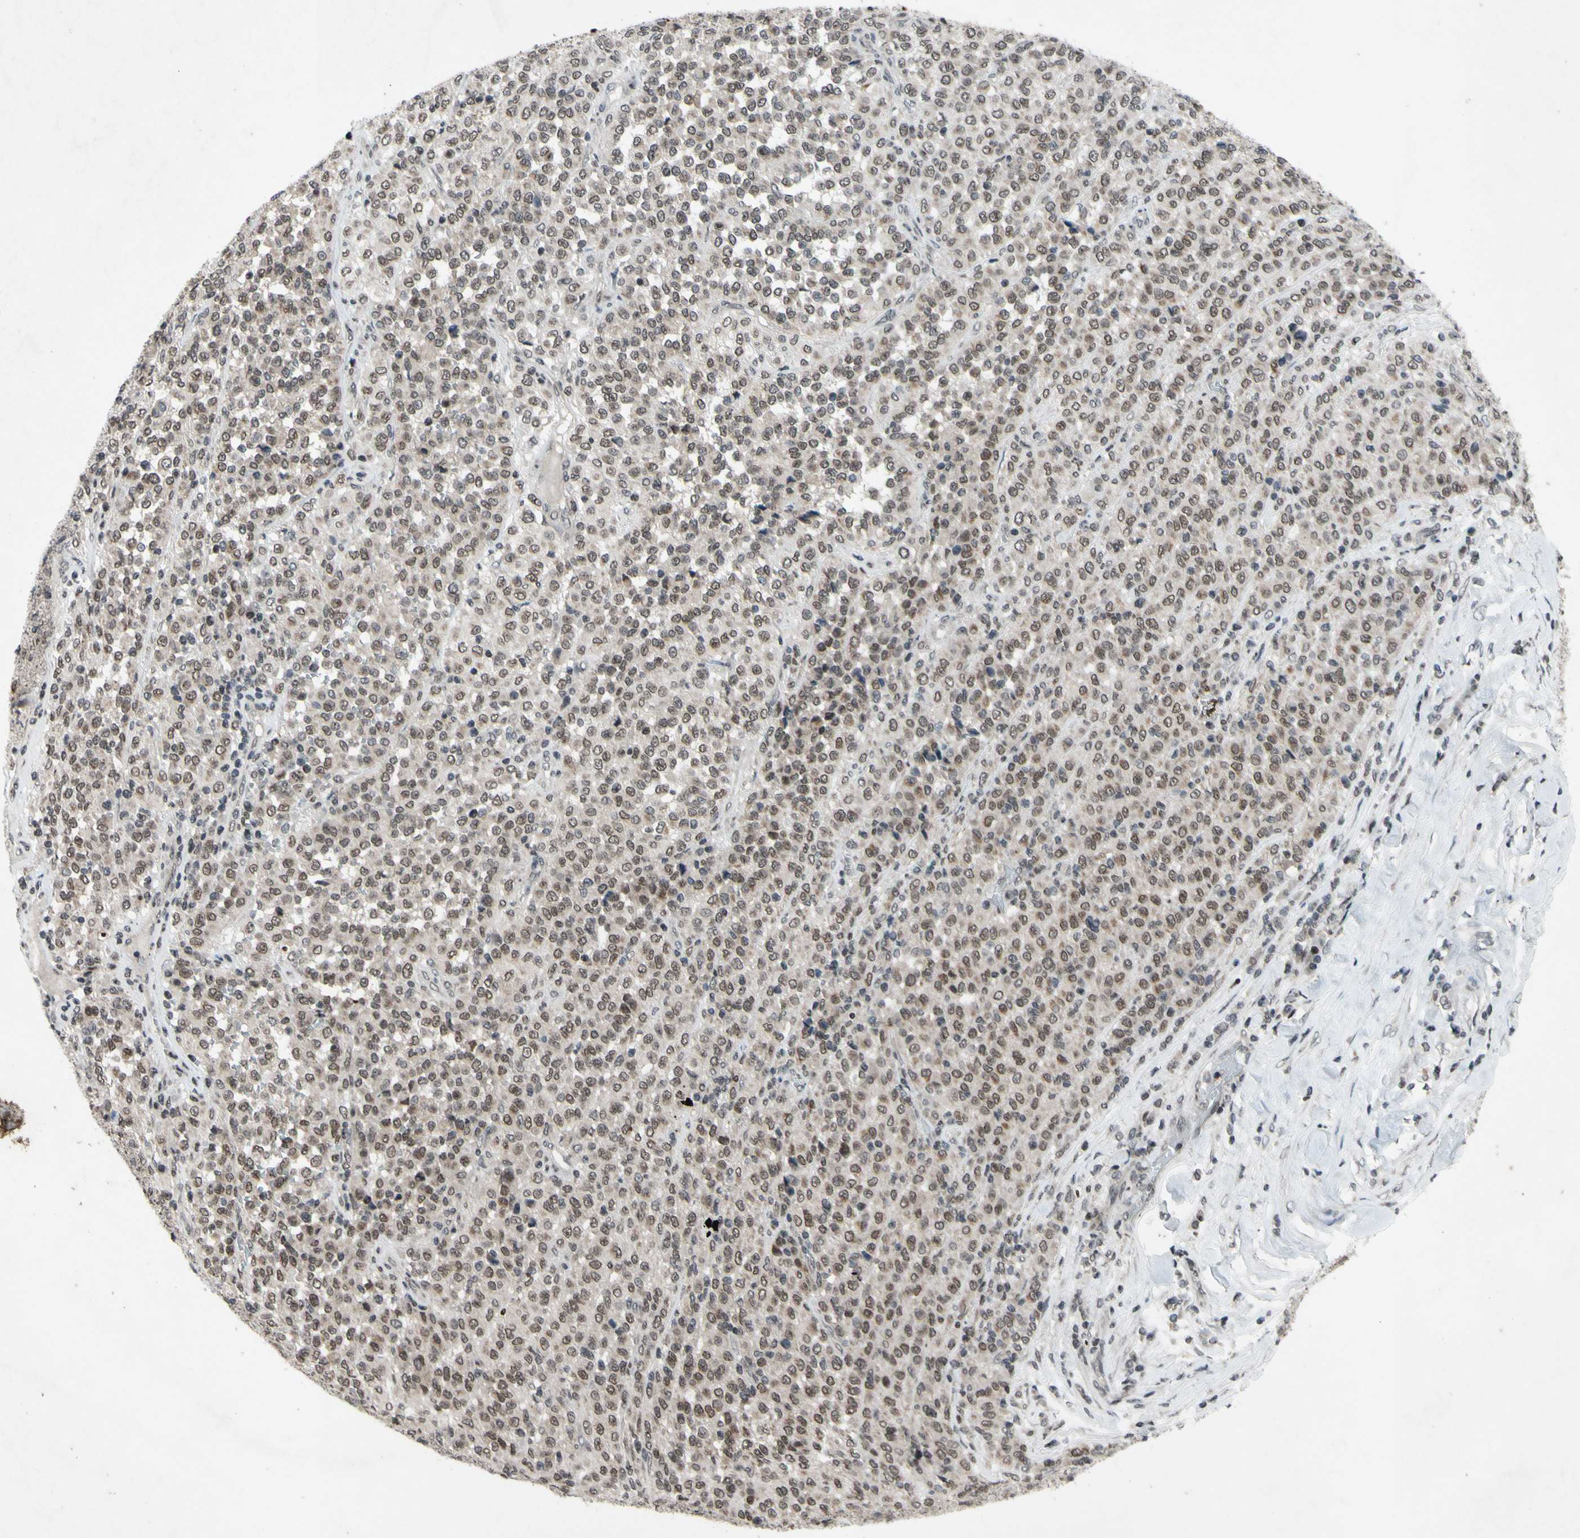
{"staining": {"intensity": "weak", "quantity": ">75%", "location": "cytoplasmic/membranous,nuclear"}, "tissue": "melanoma", "cell_type": "Tumor cells", "image_type": "cancer", "snomed": [{"axis": "morphology", "description": "Malignant melanoma, Metastatic site"}, {"axis": "topography", "description": "Pancreas"}], "caption": "Human melanoma stained with a brown dye reveals weak cytoplasmic/membranous and nuclear positive positivity in approximately >75% of tumor cells.", "gene": "XPO1", "patient": {"sex": "female", "age": 30}}